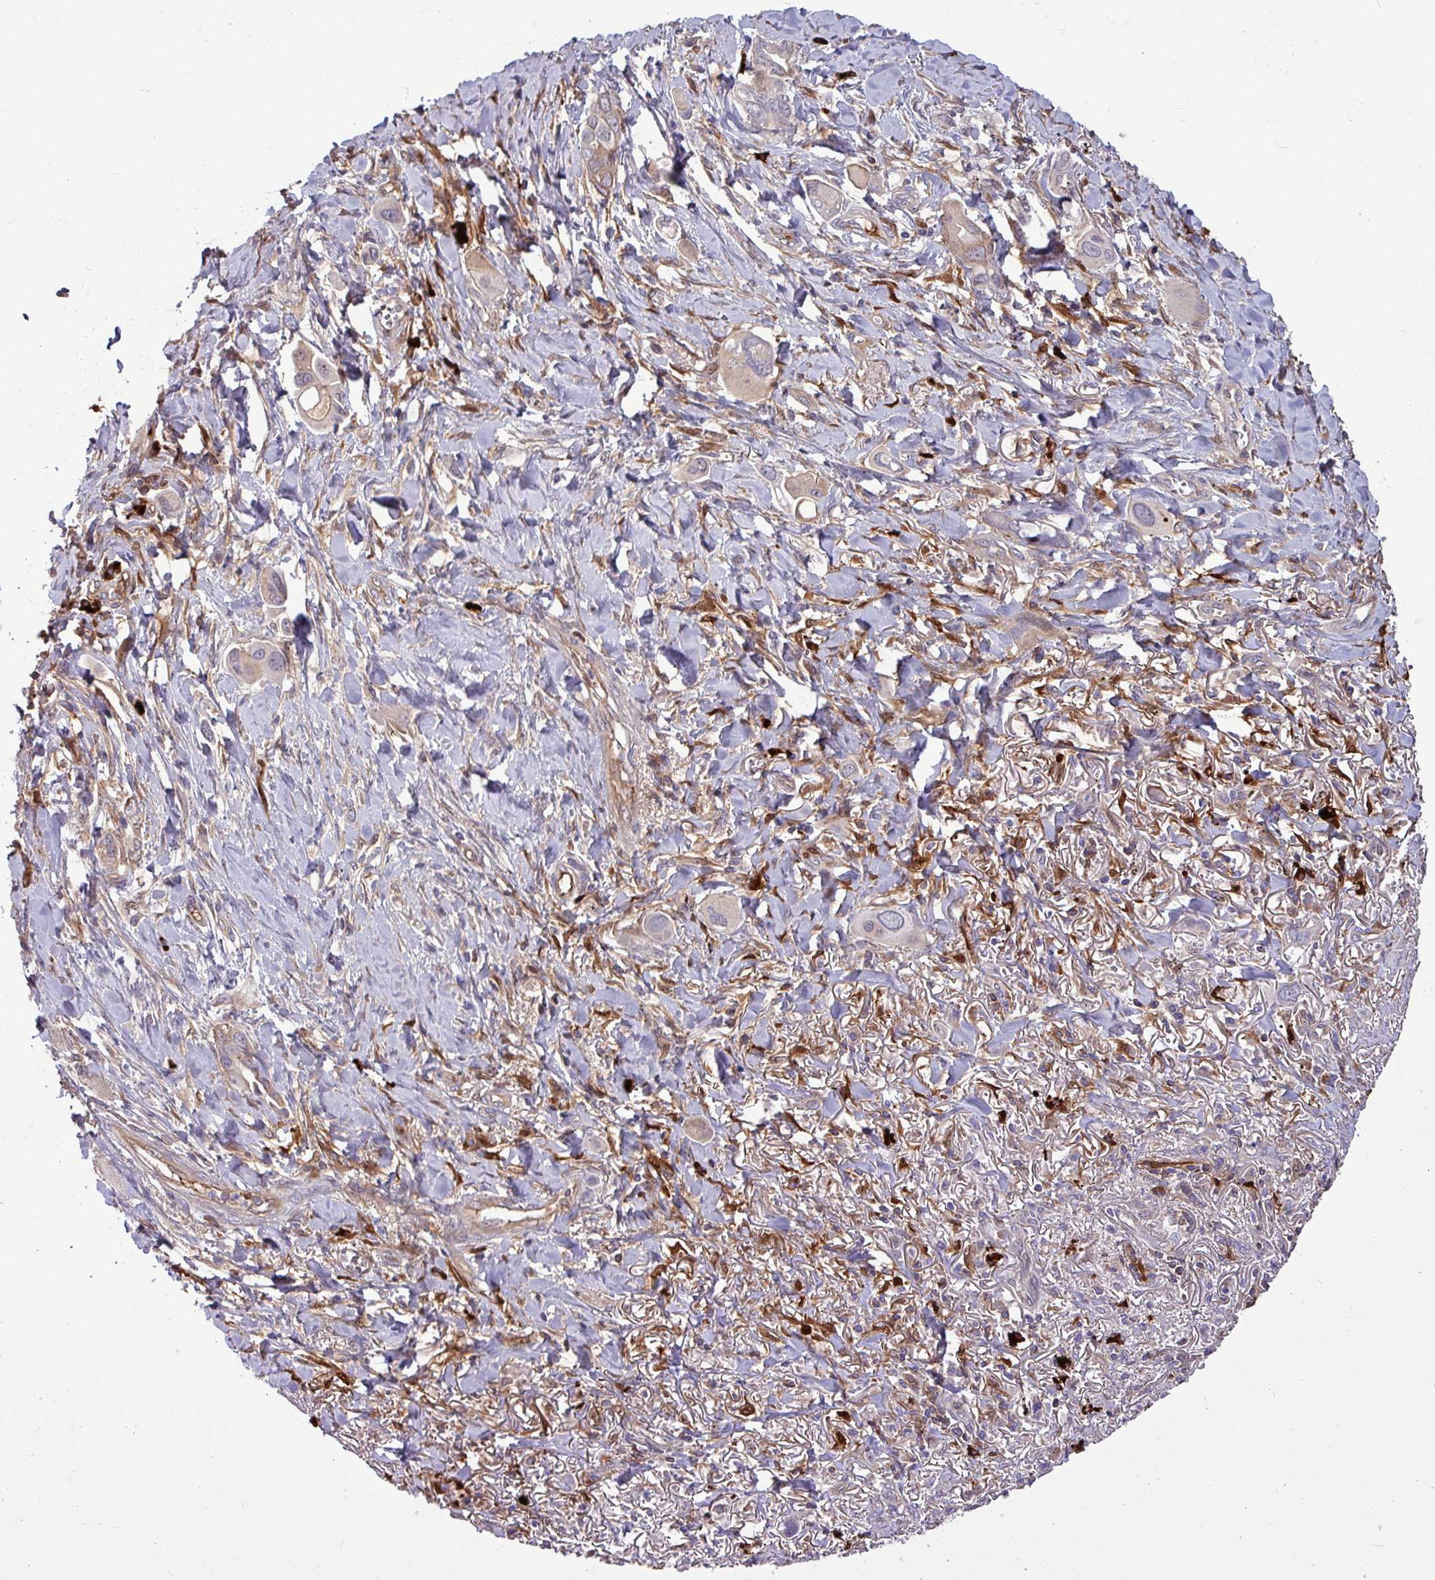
{"staining": {"intensity": "negative", "quantity": "none", "location": "none"}, "tissue": "lung cancer", "cell_type": "Tumor cells", "image_type": "cancer", "snomed": [{"axis": "morphology", "description": "Adenocarcinoma, NOS"}, {"axis": "topography", "description": "Lung"}], "caption": "This is a micrograph of immunohistochemistry (IHC) staining of lung cancer, which shows no staining in tumor cells.", "gene": "B4GALNT4", "patient": {"sex": "male", "age": 76}}